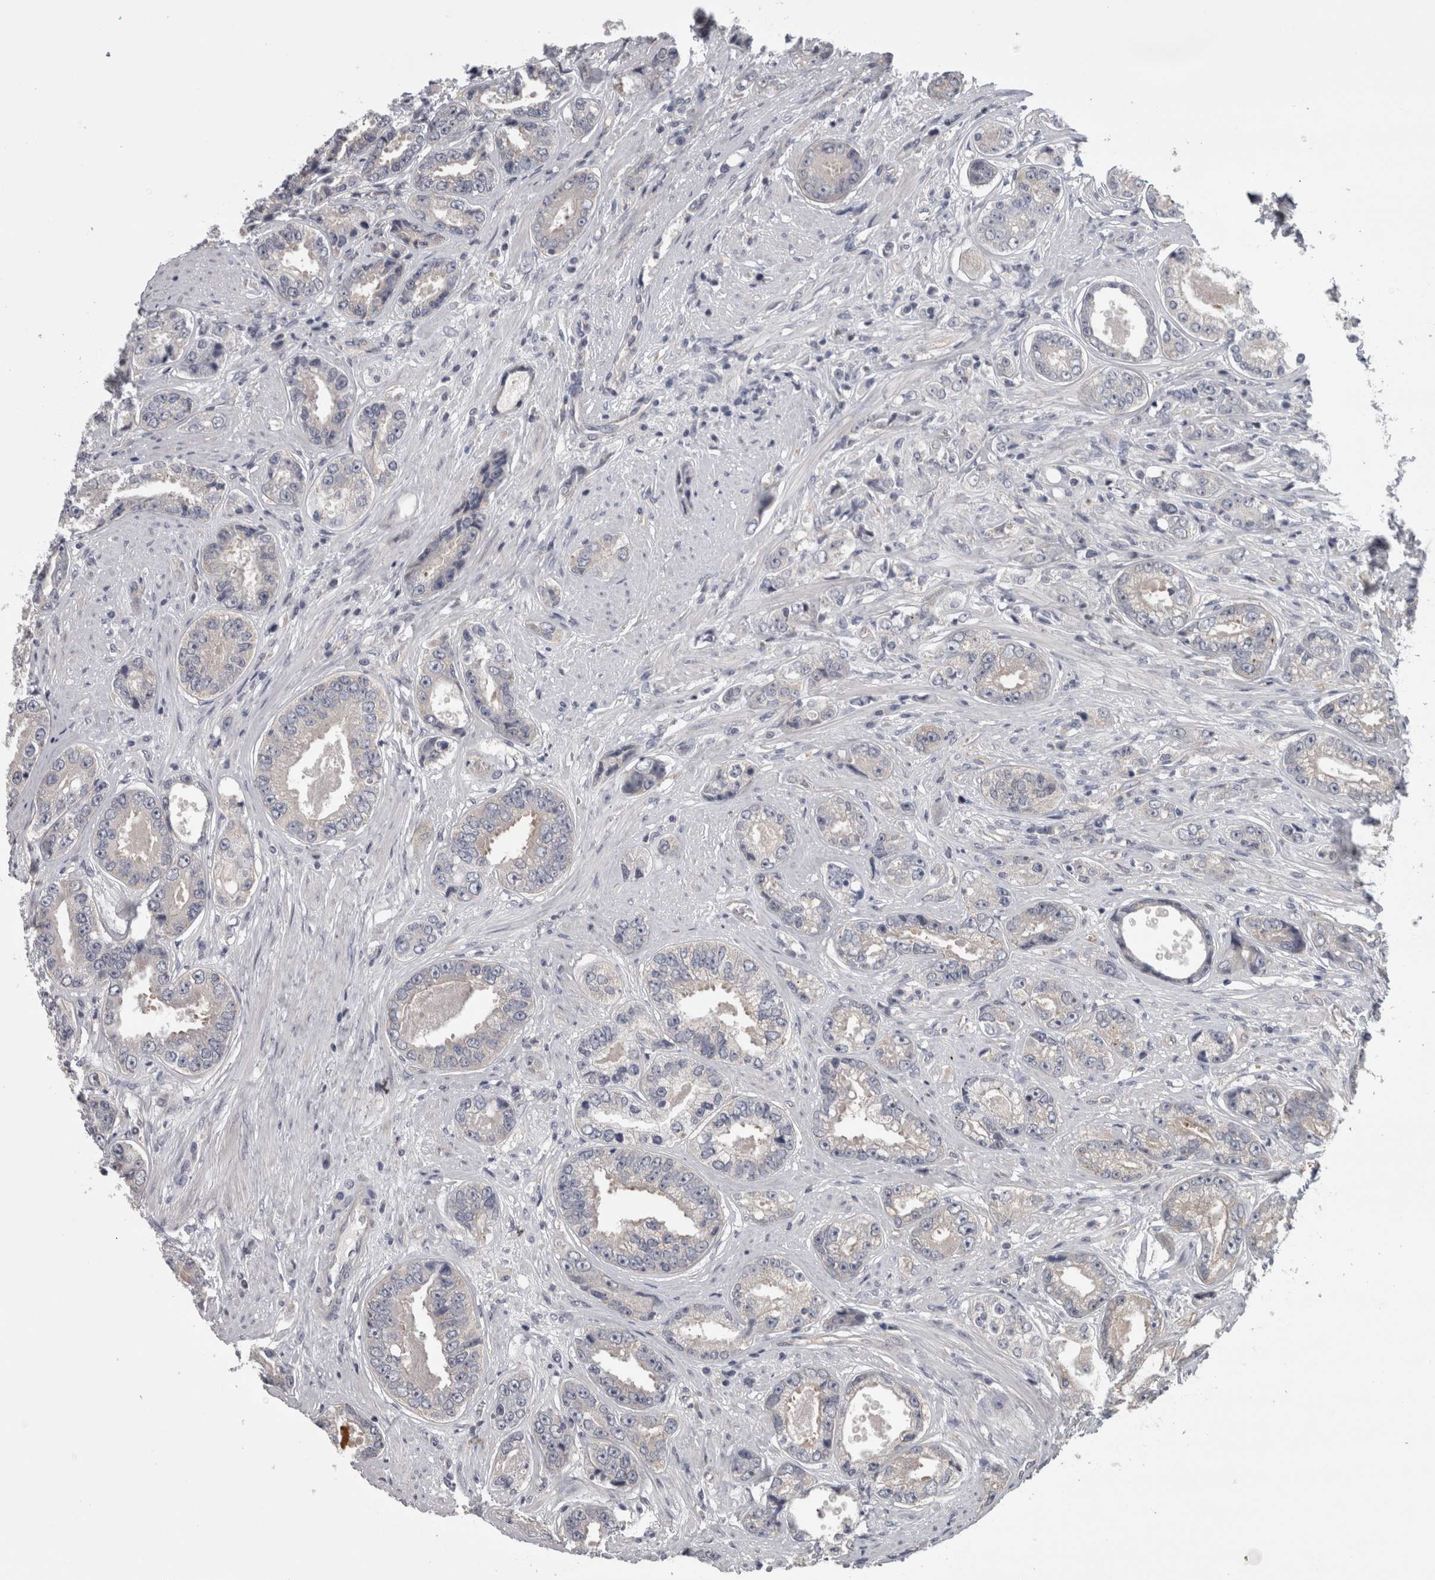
{"staining": {"intensity": "negative", "quantity": "none", "location": "none"}, "tissue": "prostate cancer", "cell_type": "Tumor cells", "image_type": "cancer", "snomed": [{"axis": "morphology", "description": "Adenocarcinoma, High grade"}, {"axis": "topography", "description": "Prostate"}], "caption": "Immunohistochemistry photomicrograph of neoplastic tissue: prostate cancer (high-grade adenocarcinoma) stained with DAB exhibits no significant protein expression in tumor cells.", "gene": "LYZL6", "patient": {"sex": "male", "age": 61}}